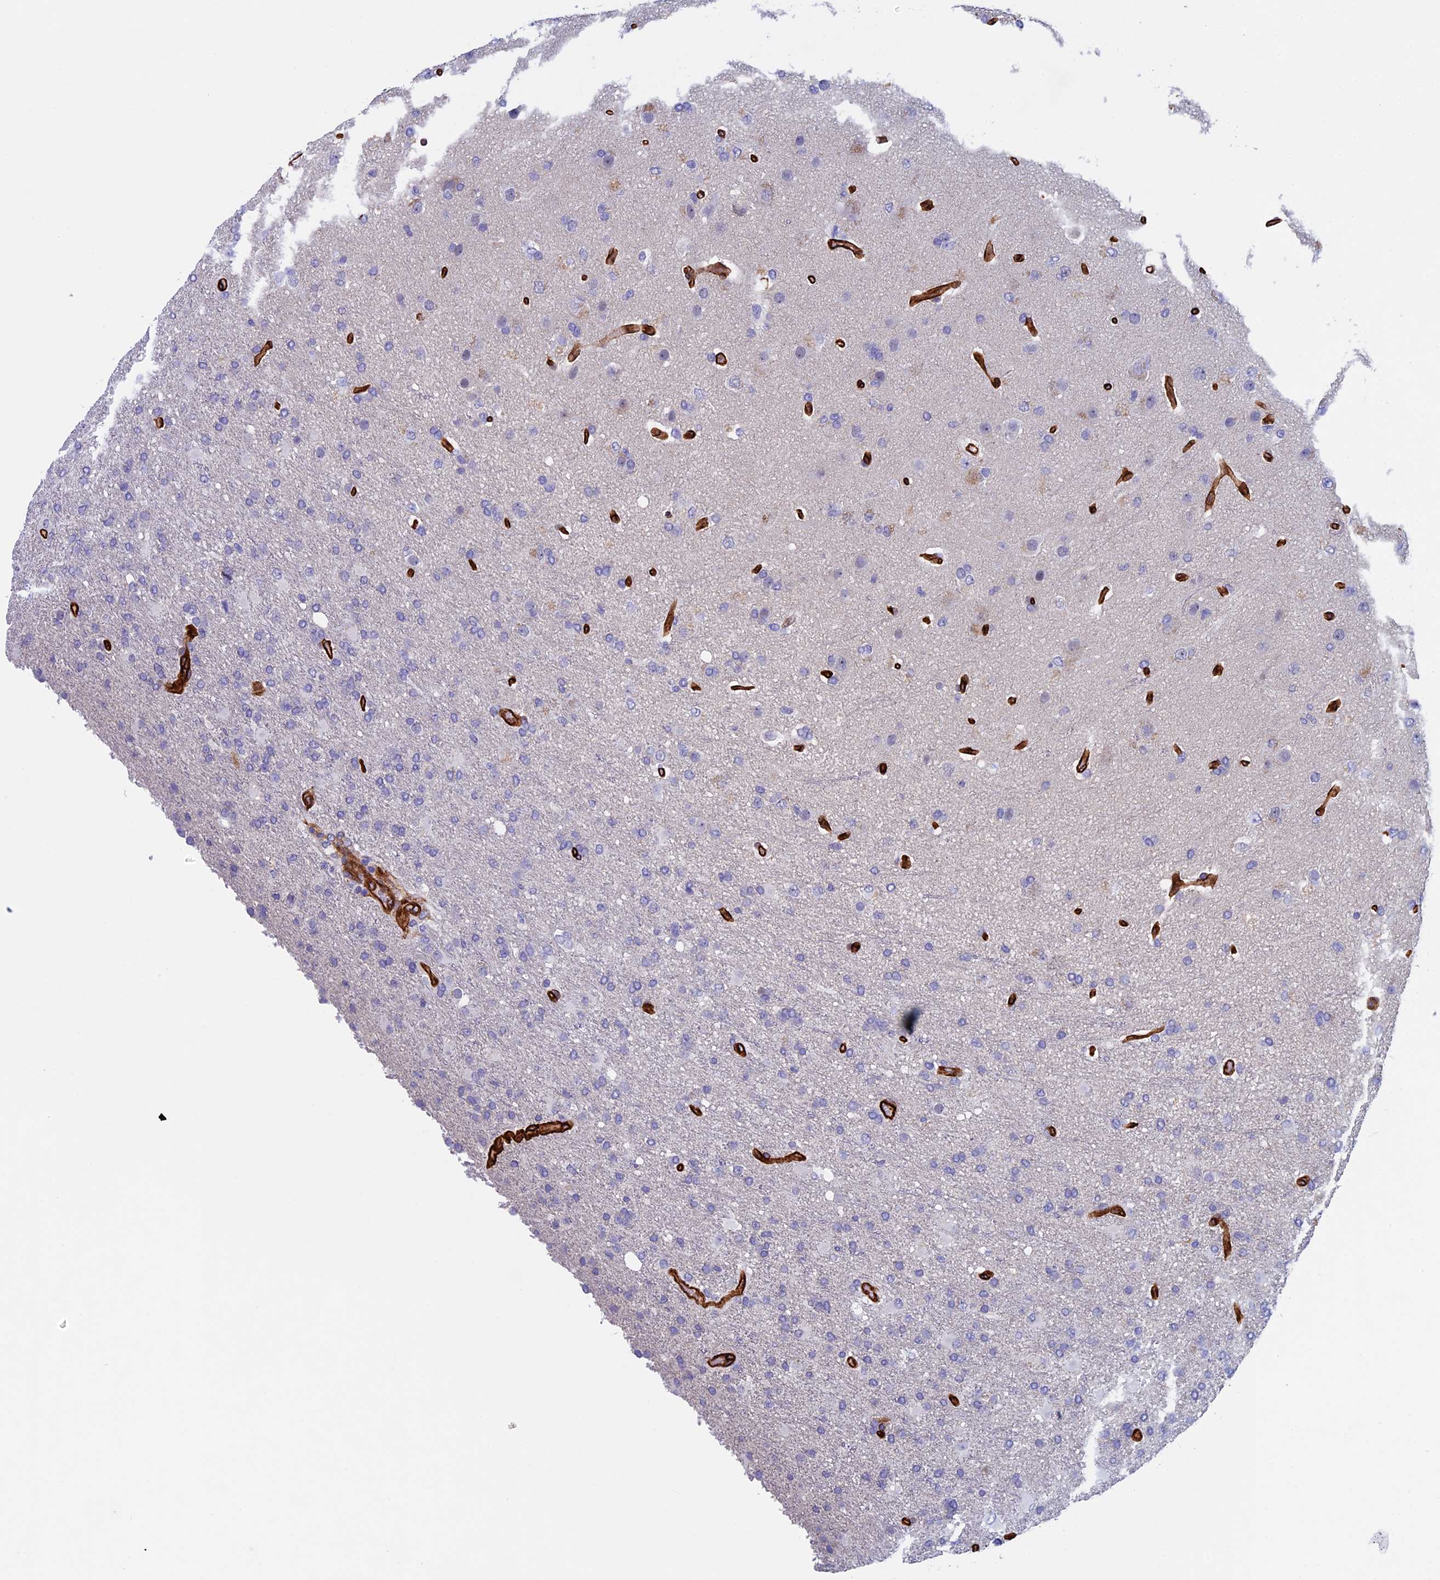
{"staining": {"intensity": "negative", "quantity": "none", "location": "none"}, "tissue": "glioma", "cell_type": "Tumor cells", "image_type": "cancer", "snomed": [{"axis": "morphology", "description": "Glioma, malignant, High grade"}, {"axis": "topography", "description": "Brain"}], "caption": "Micrograph shows no protein expression in tumor cells of glioma tissue.", "gene": "INSYN1", "patient": {"sex": "female", "age": 74}}